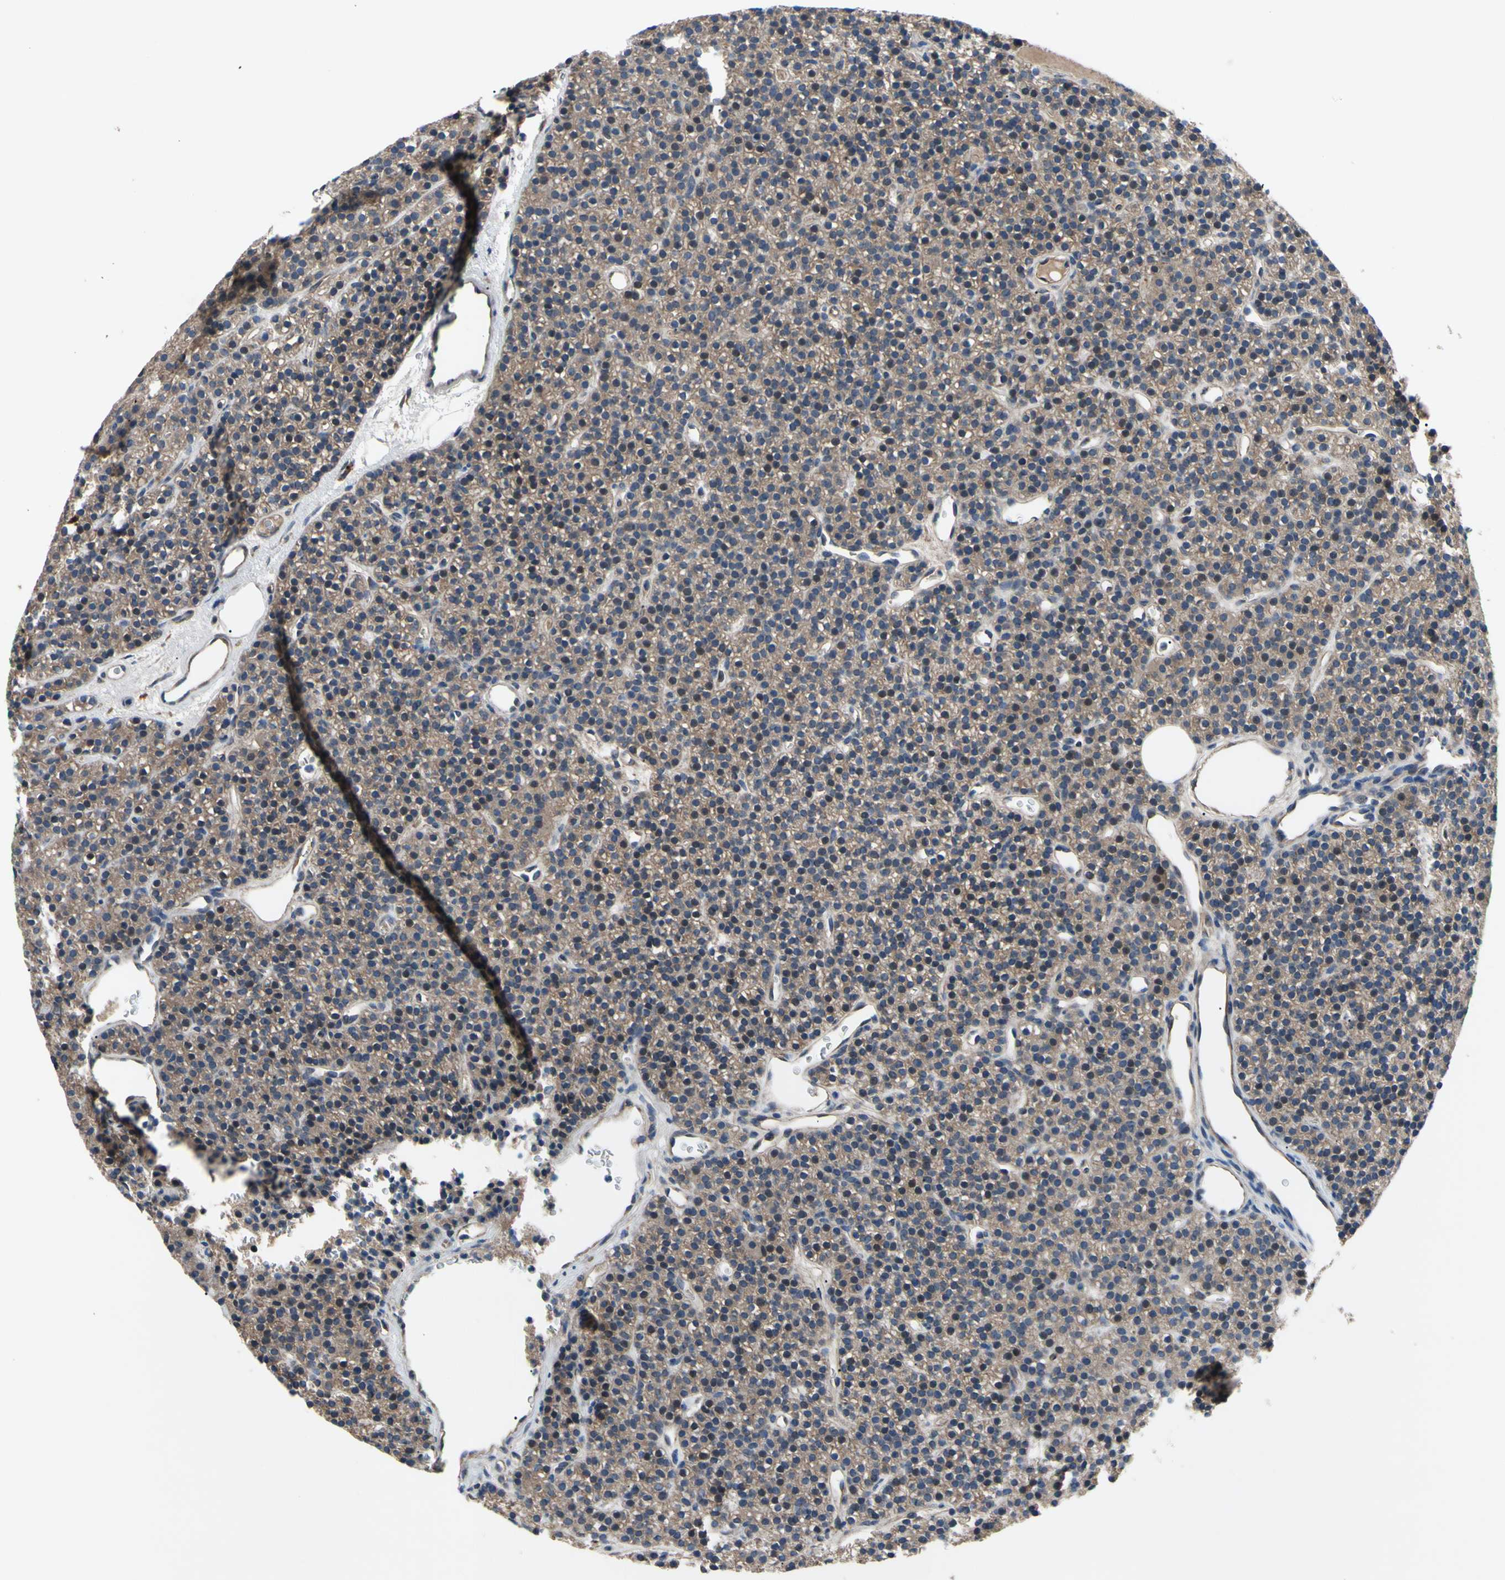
{"staining": {"intensity": "moderate", "quantity": ">75%", "location": "cytoplasmic/membranous"}, "tissue": "parathyroid gland", "cell_type": "Glandular cells", "image_type": "normal", "snomed": [{"axis": "morphology", "description": "Normal tissue, NOS"}, {"axis": "morphology", "description": "Hyperplasia, NOS"}, {"axis": "topography", "description": "Parathyroid gland"}], "caption": "Glandular cells display medium levels of moderate cytoplasmic/membranous positivity in approximately >75% of cells in benign human parathyroid gland.", "gene": "HILPDA", "patient": {"sex": "male", "age": 44}}